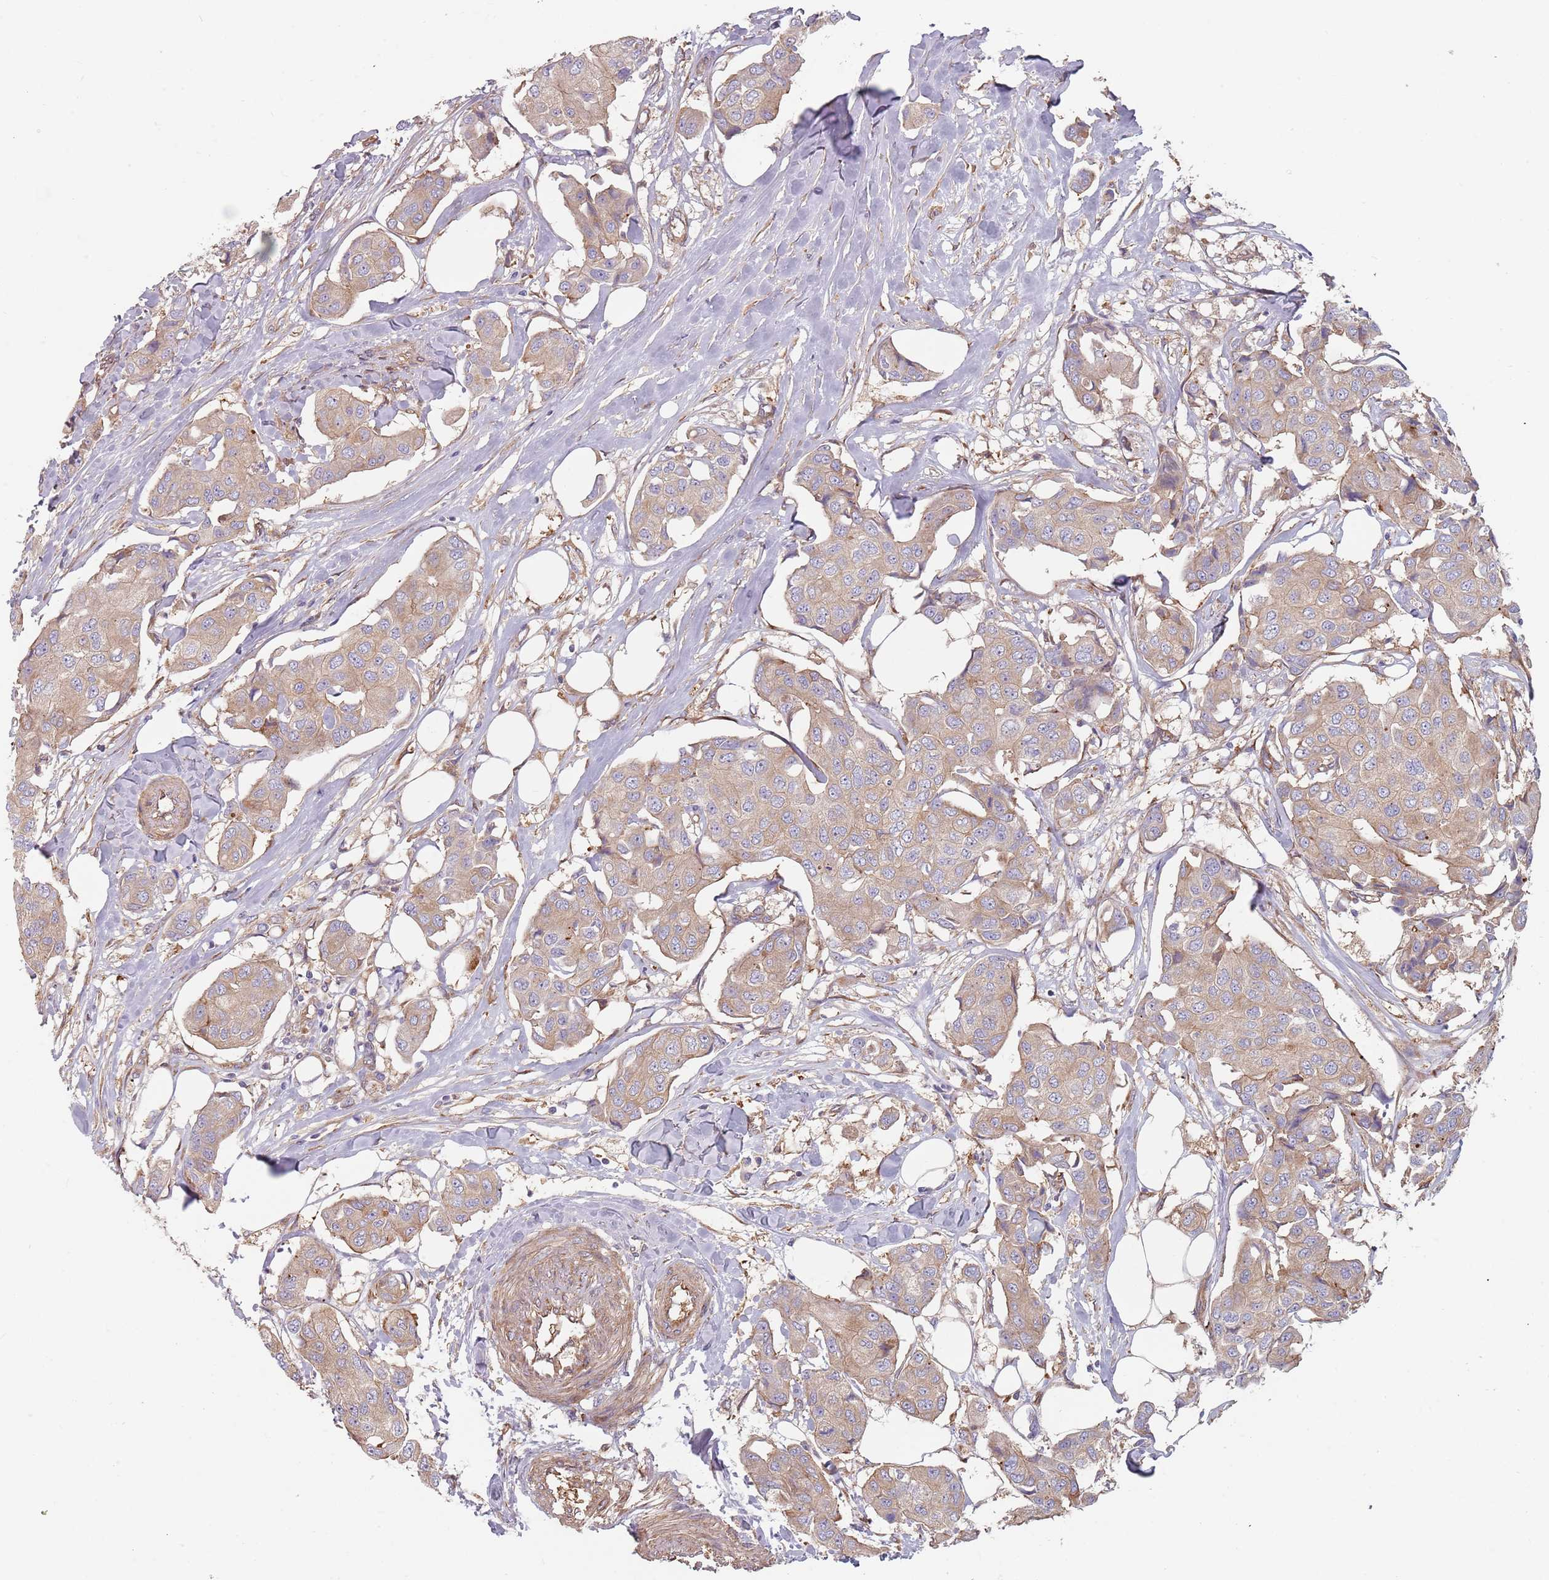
{"staining": {"intensity": "weak", "quantity": "25%-75%", "location": "cytoplasmic/membranous"}, "tissue": "breast cancer", "cell_type": "Tumor cells", "image_type": "cancer", "snomed": [{"axis": "morphology", "description": "Duct carcinoma"}, {"axis": "topography", "description": "Breast"}, {"axis": "topography", "description": "Lymph node"}], "caption": "IHC (DAB) staining of human invasive ductal carcinoma (breast) demonstrates weak cytoplasmic/membranous protein positivity in approximately 25%-75% of tumor cells. (brown staining indicates protein expression, while blue staining denotes nuclei).", "gene": "SPDL1", "patient": {"sex": "female", "age": 80}}